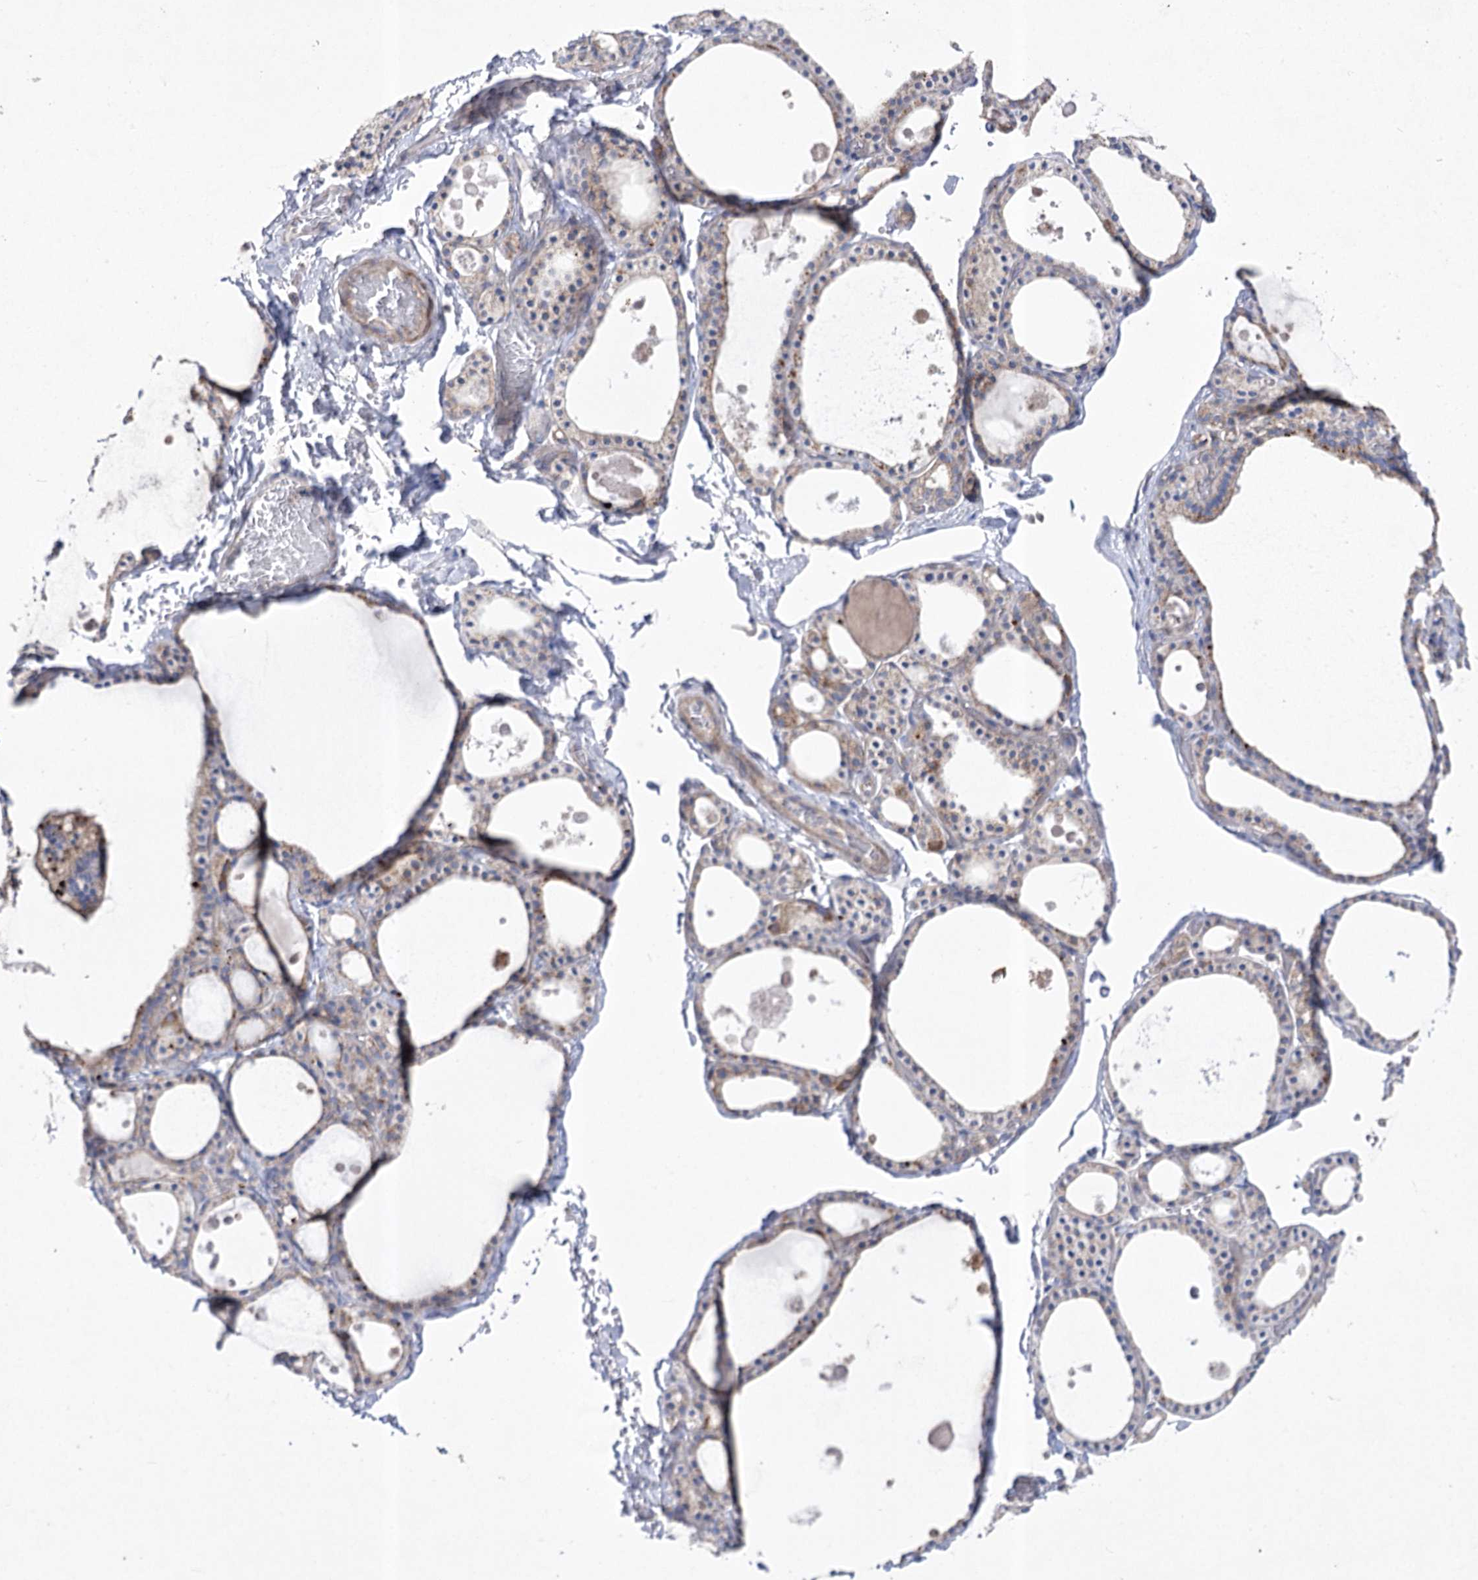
{"staining": {"intensity": "weak", "quantity": "25%-75%", "location": "cytoplasmic/membranous"}, "tissue": "thyroid gland", "cell_type": "Glandular cells", "image_type": "normal", "snomed": [{"axis": "morphology", "description": "Normal tissue, NOS"}, {"axis": "topography", "description": "Thyroid gland"}], "caption": "IHC of unremarkable human thyroid gland demonstrates low levels of weak cytoplasmic/membranous expression in approximately 25%-75% of glandular cells.", "gene": "ITSN2", "patient": {"sex": "male", "age": 56}}